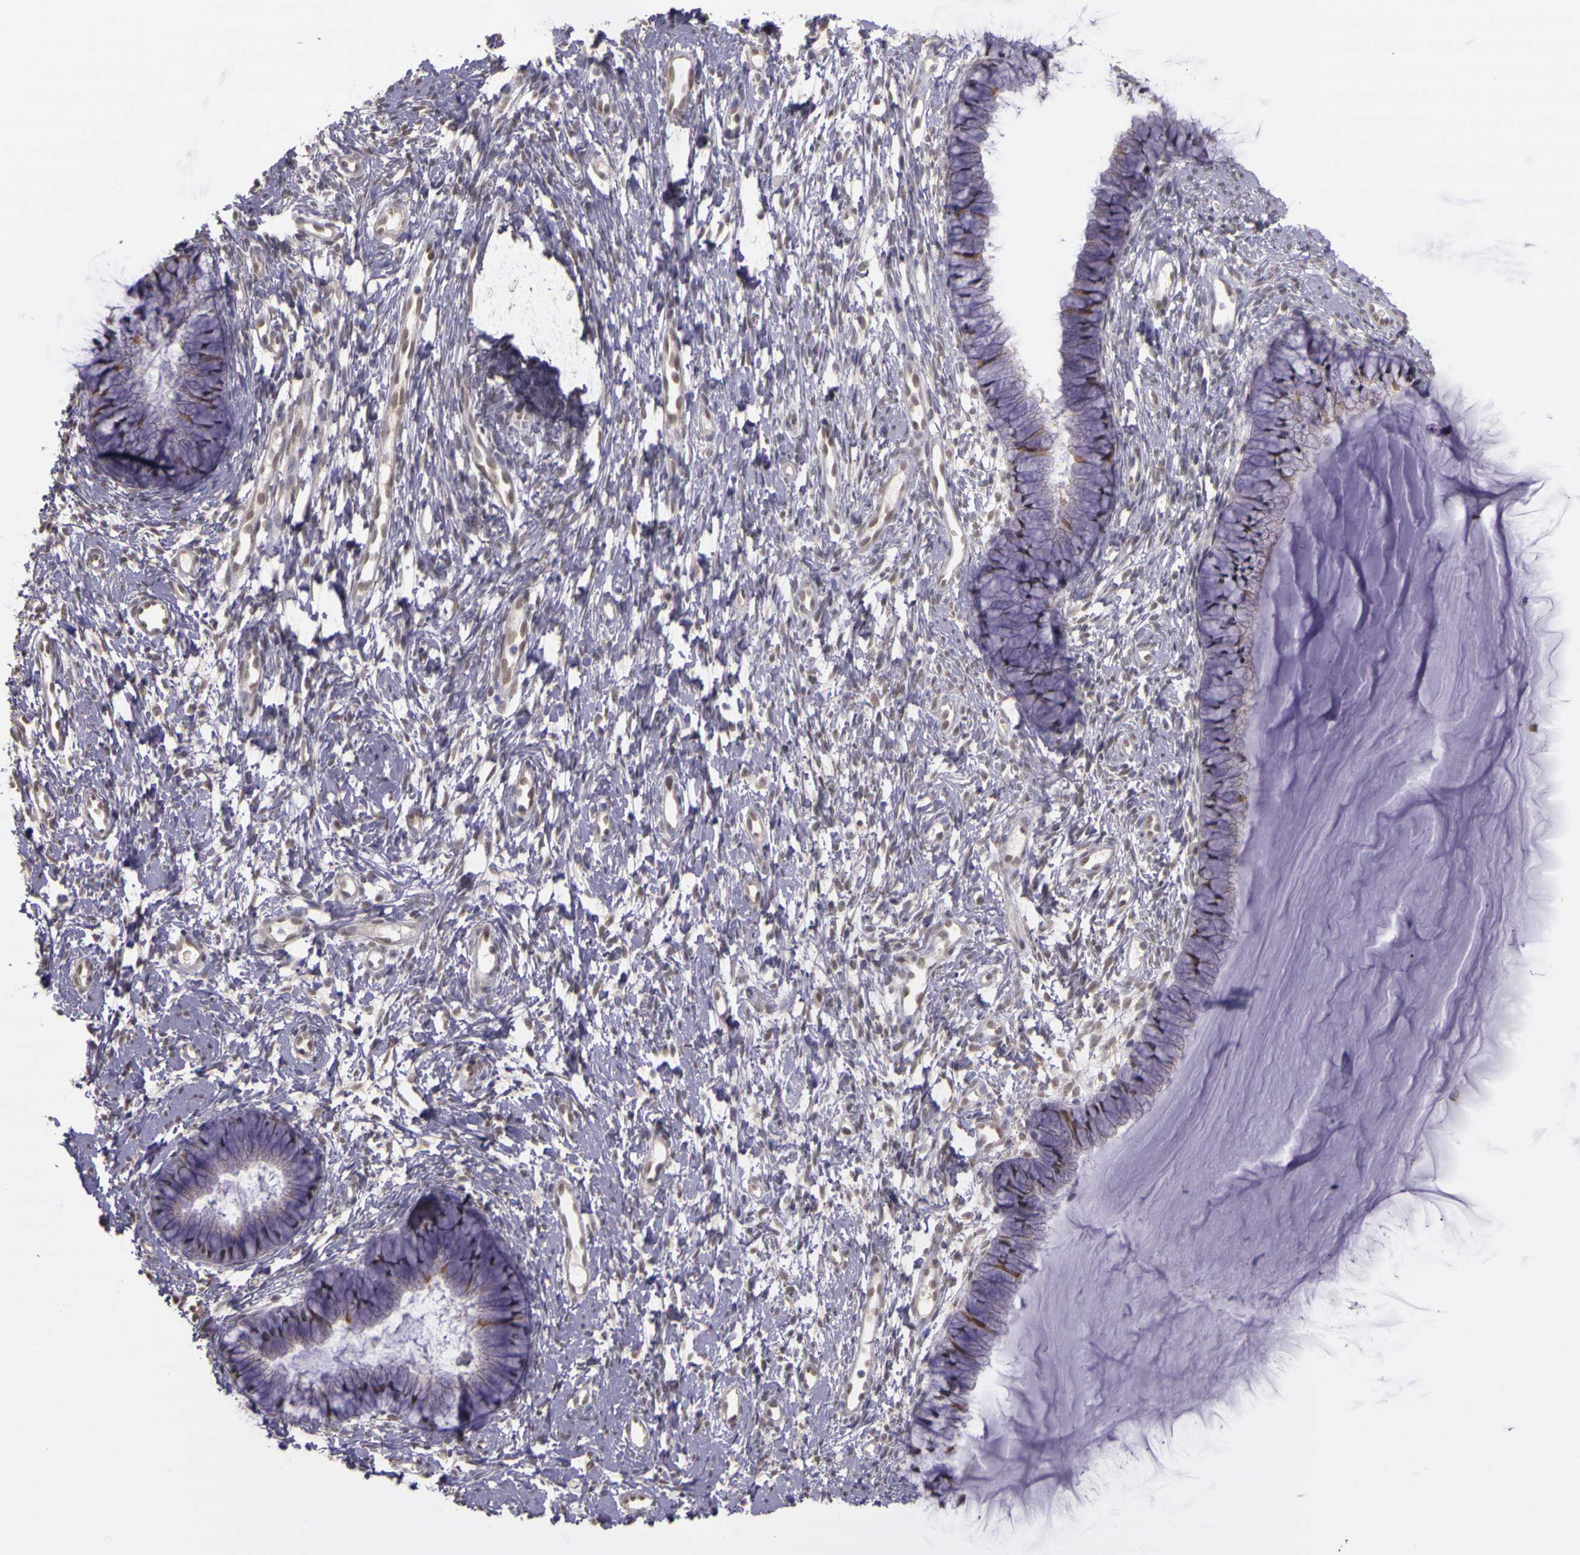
{"staining": {"intensity": "moderate", "quantity": ">75%", "location": "nuclear"}, "tissue": "cervix", "cell_type": "Glandular cells", "image_type": "normal", "snomed": [{"axis": "morphology", "description": "Normal tissue, NOS"}, {"axis": "topography", "description": "Cervix"}], "caption": "IHC (DAB) staining of benign human cervix shows moderate nuclear protein positivity in about >75% of glandular cells.", "gene": "WDR13", "patient": {"sex": "female", "age": 82}}